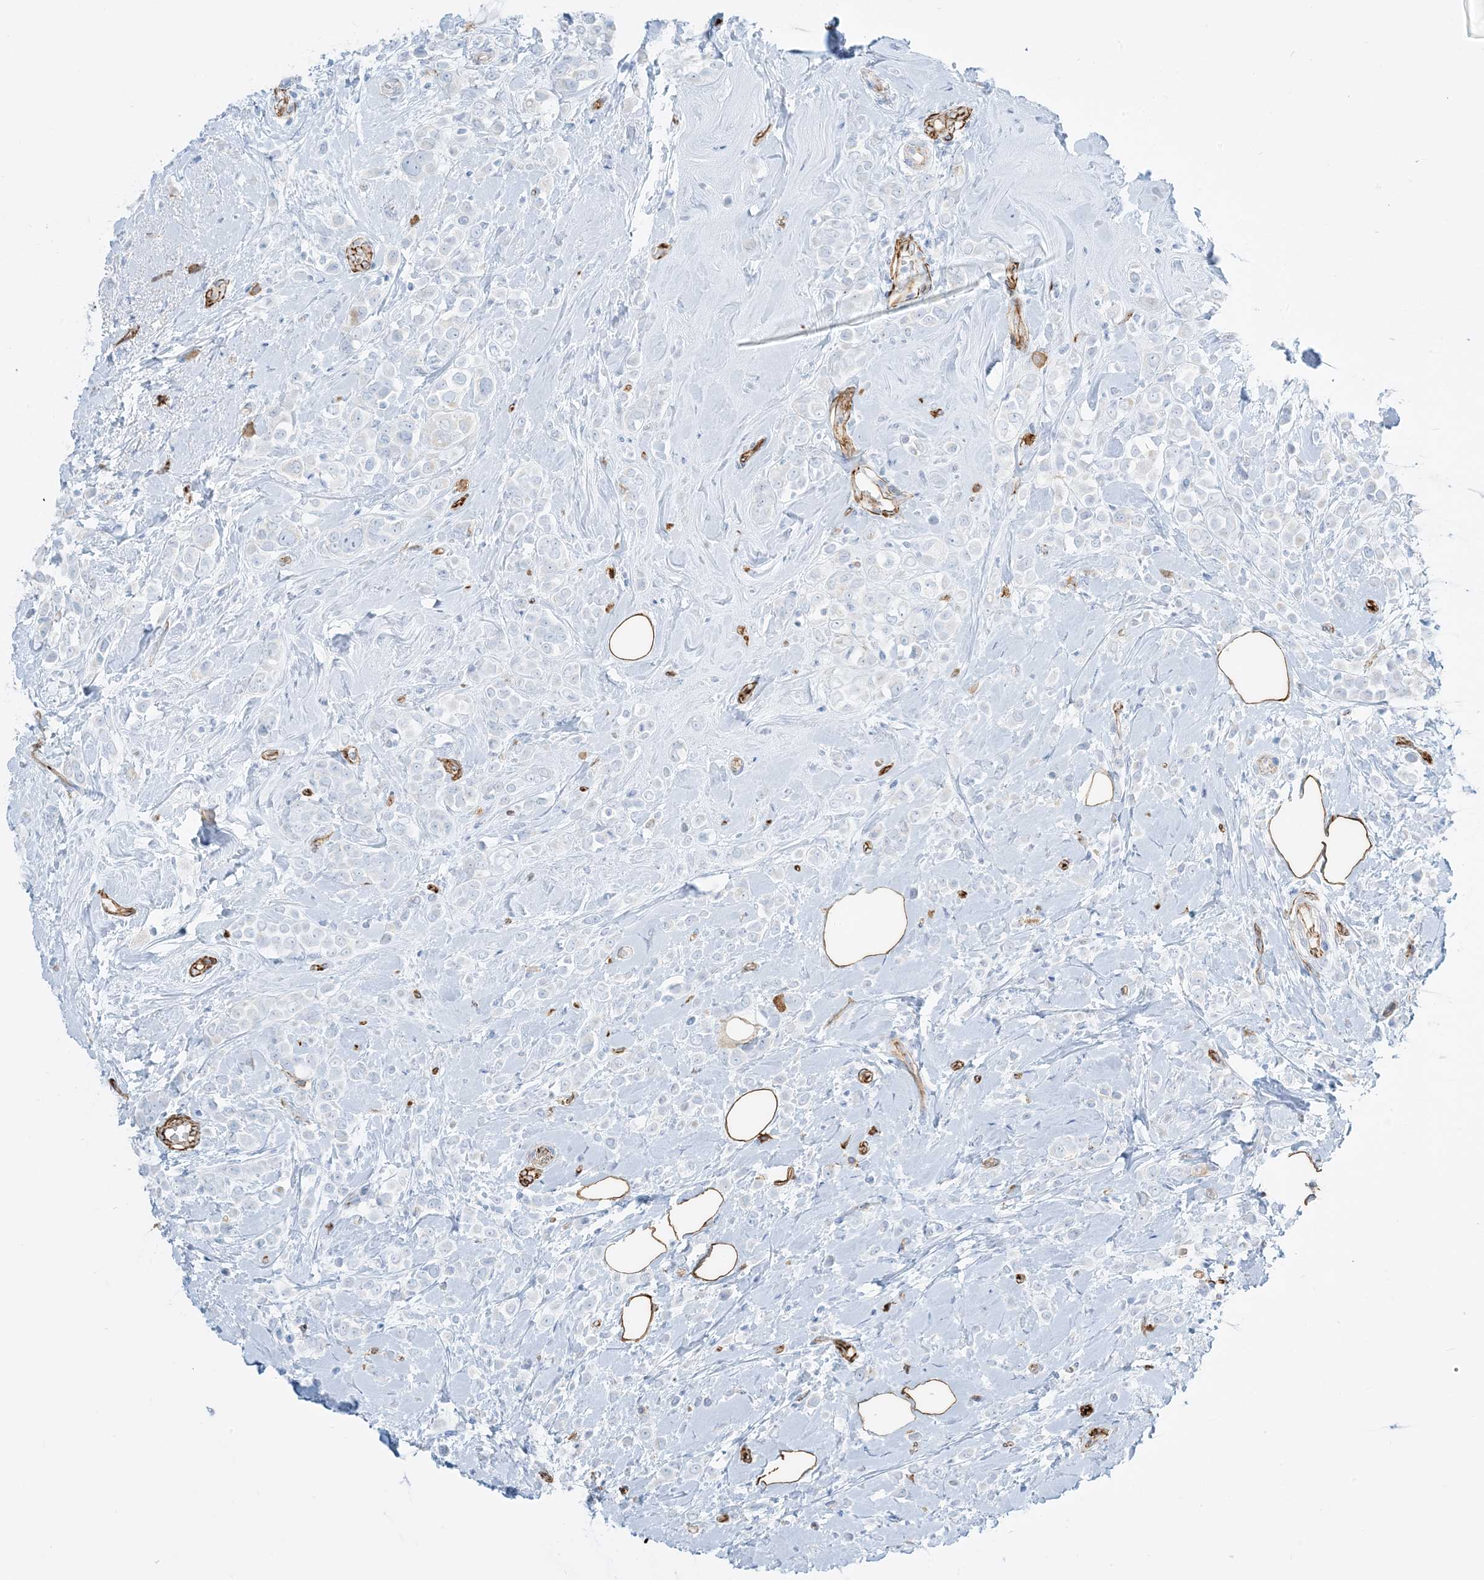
{"staining": {"intensity": "negative", "quantity": "none", "location": "none"}, "tissue": "breast cancer", "cell_type": "Tumor cells", "image_type": "cancer", "snomed": [{"axis": "morphology", "description": "Lobular carcinoma"}, {"axis": "topography", "description": "Breast"}], "caption": "IHC of lobular carcinoma (breast) displays no staining in tumor cells. Nuclei are stained in blue.", "gene": "EPS8L3", "patient": {"sex": "female", "age": 47}}